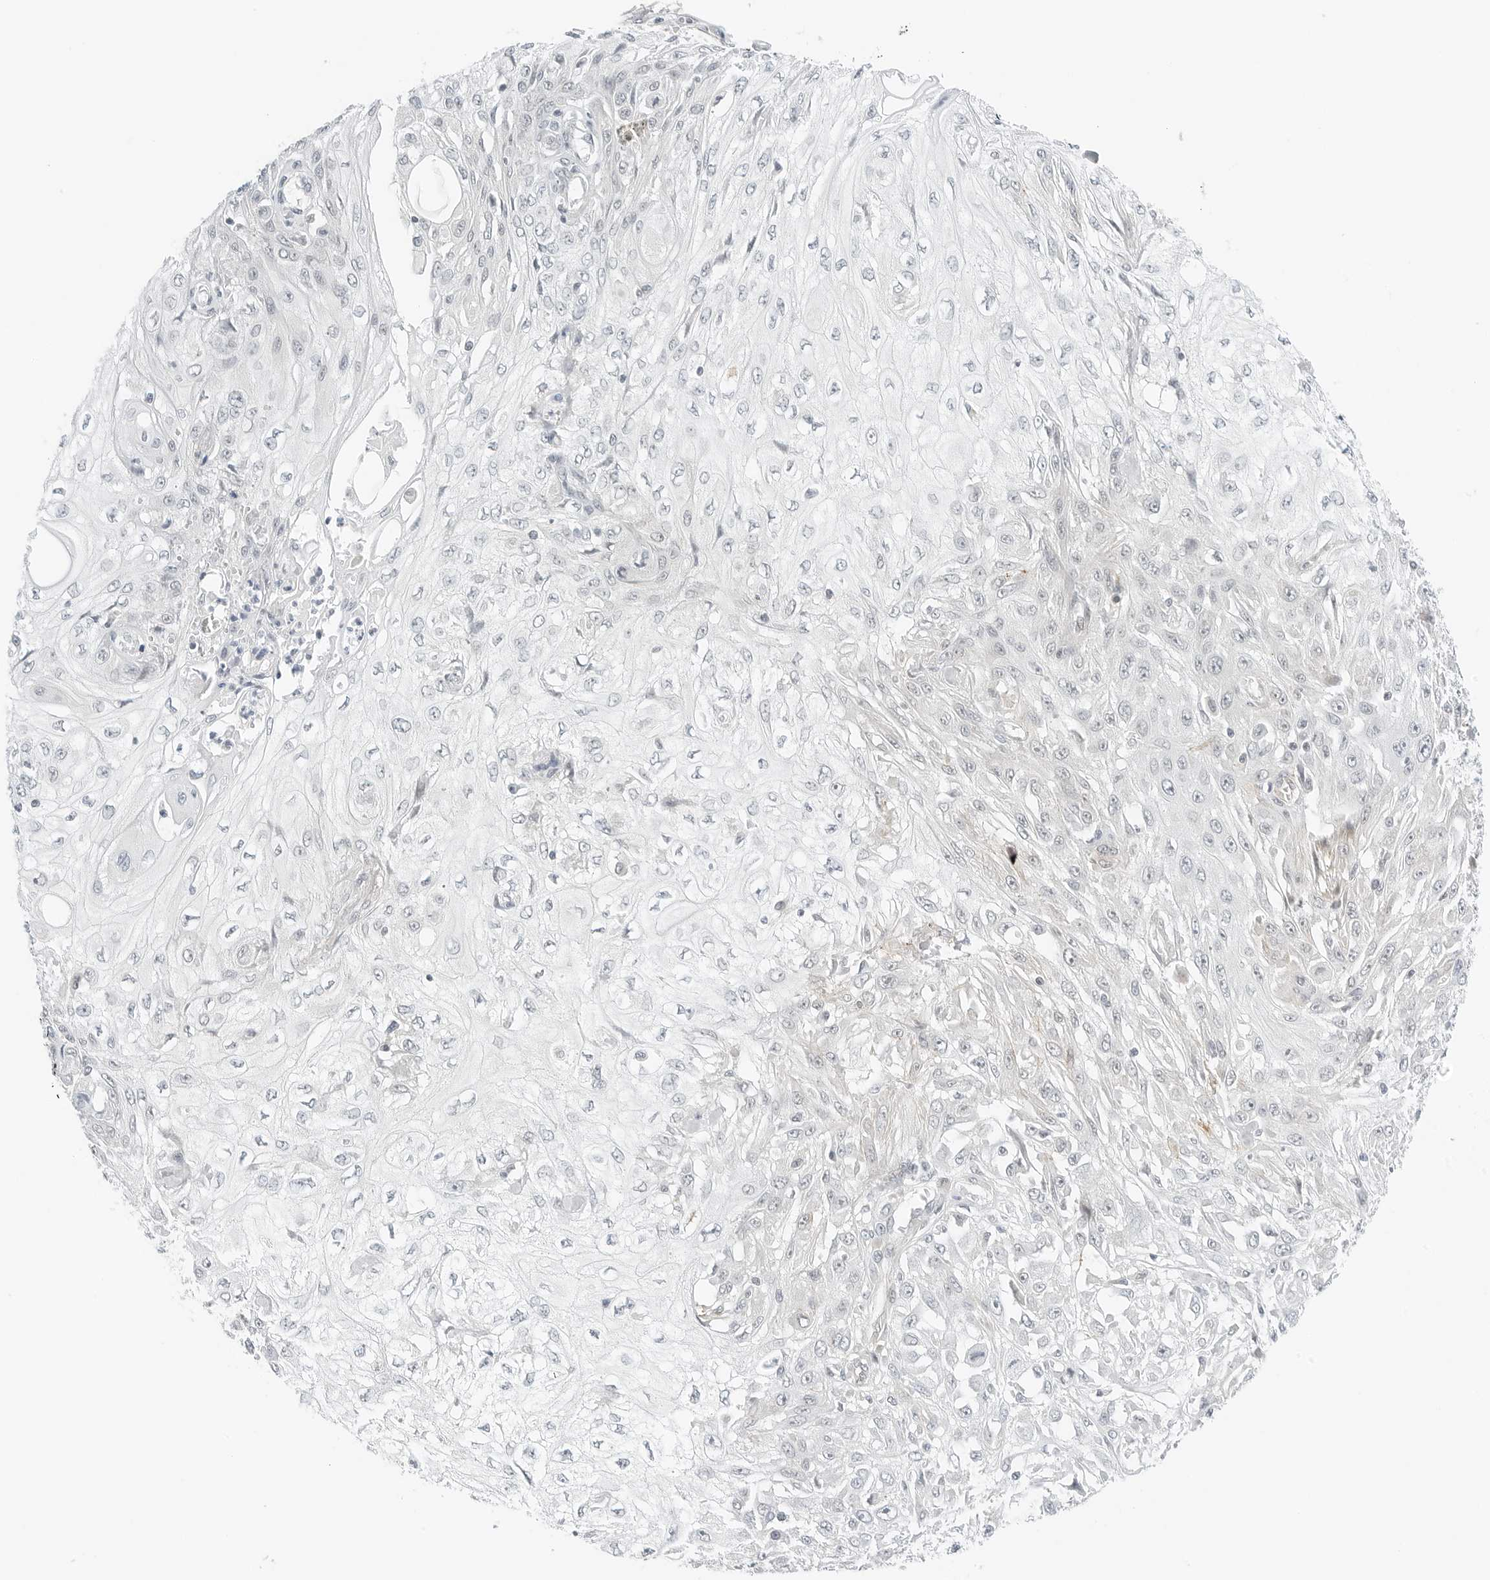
{"staining": {"intensity": "negative", "quantity": "none", "location": "none"}, "tissue": "skin cancer", "cell_type": "Tumor cells", "image_type": "cancer", "snomed": [{"axis": "morphology", "description": "Squamous cell carcinoma, NOS"}, {"axis": "morphology", "description": "Squamous cell carcinoma, metastatic, NOS"}, {"axis": "topography", "description": "Skin"}, {"axis": "topography", "description": "Lymph node"}], "caption": "The histopathology image reveals no staining of tumor cells in skin cancer. (Stains: DAB immunohistochemistry (IHC) with hematoxylin counter stain, Microscopy: brightfield microscopy at high magnification).", "gene": "NEO1", "patient": {"sex": "male", "age": 75}}